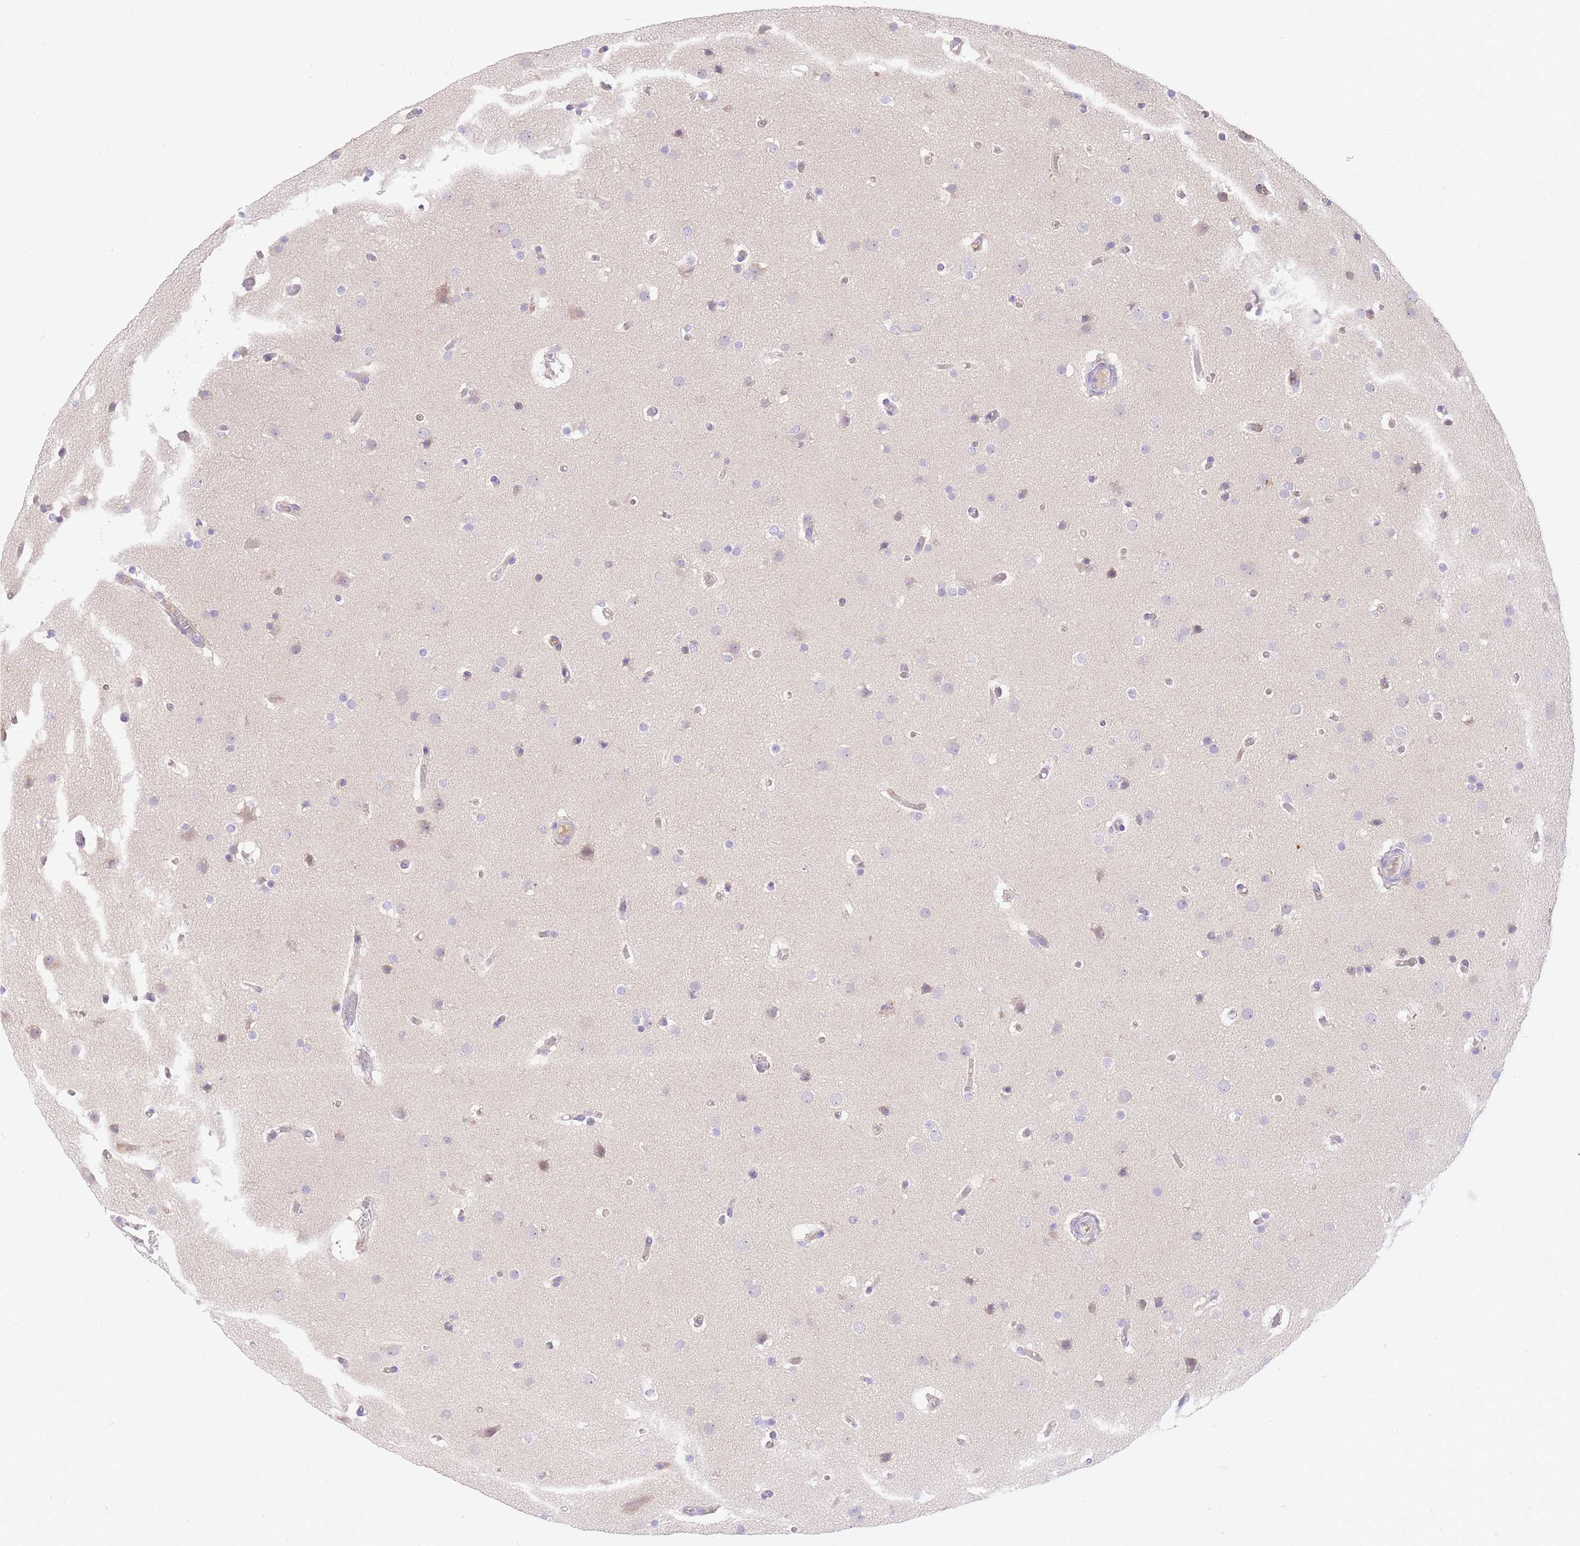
{"staining": {"intensity": "negative", "quantity": "none", "location": "none"}, "tissue": "glioma", "cell_type": "Tumor cells", "image_type": "cancer", "snomed": [{"axis": "morphology", "description": "Glioma, malignant, High grade"}, {"axis": "topography", "description": "Cerebral cortex"}], "caption": "Malignant glioma (high-grade) was stained to show a protein in brown. There is no significant positivity in tumor cells. Brightfield microscopy of immunohistochemistry (IHC) stained with DAB (brown) and hematoxylin (blue), captured at high magnification.", "gene": "LIPH", "patient": {"sex": "female", "age": 36}}